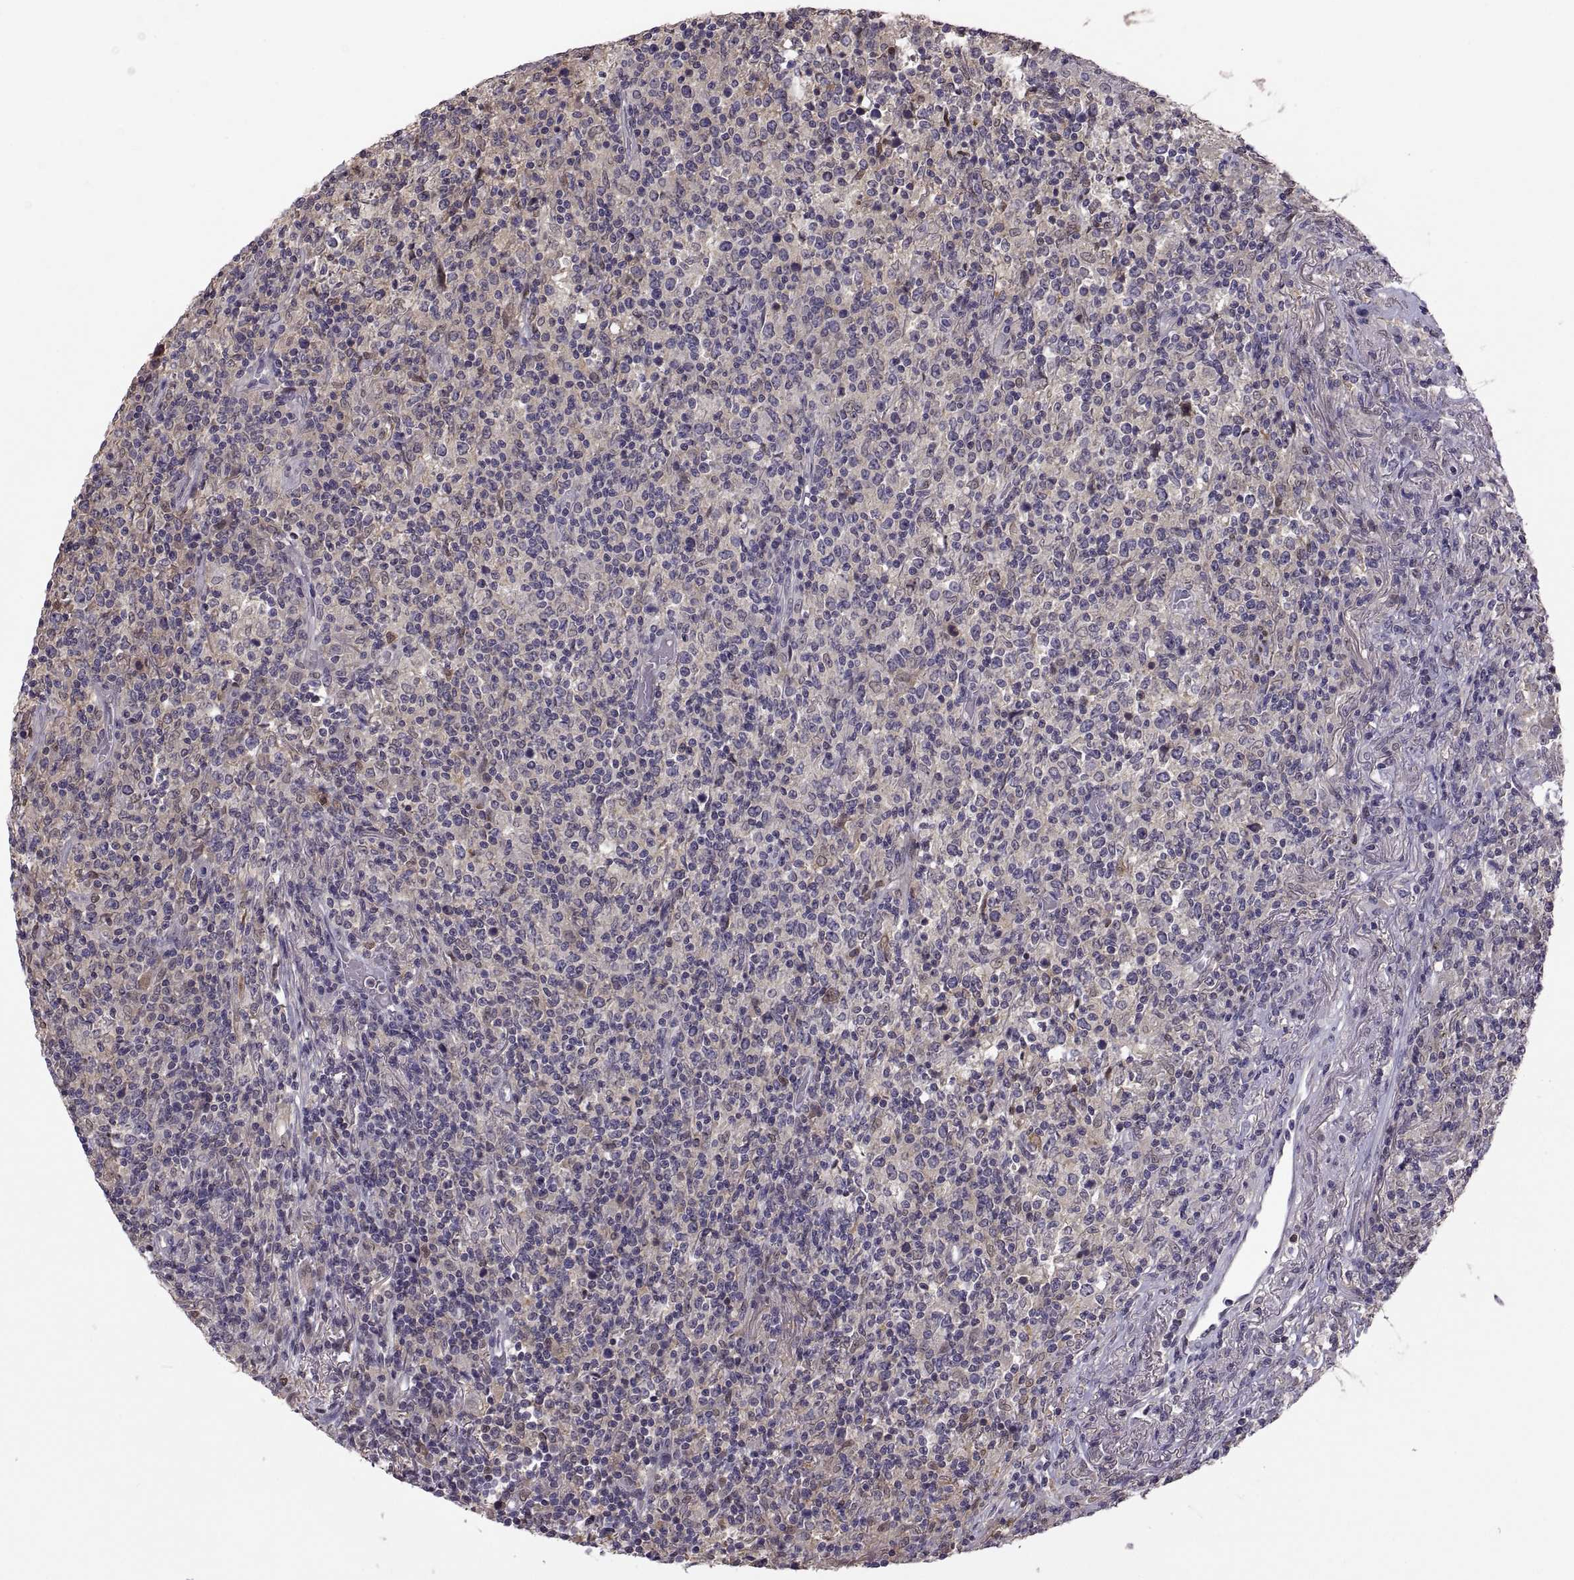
{"staining": {"intensity": "negative", "quantity": "none", "location": "none"}, "tissue": "lymphoma", "cell_type": "Tumor cells", "image_type": "cancer", "snomed": [{"axis": "morphology", "description": "Malignant lymphoma, non-Hodgkin's type, High grade"}, {"axis": "topography", "description": "Lung"}], "caption": "This micrograph is of malignant lymphoma, non-Hodgkin's type (high-grade) stained with immunohistochemistry (IHC) to label a protein in brown with the nuclei are counter-stained blue. There is no staining in tumor cells.", "gene": "FGF9", "patient": {"sex": "male", "age": 79}}